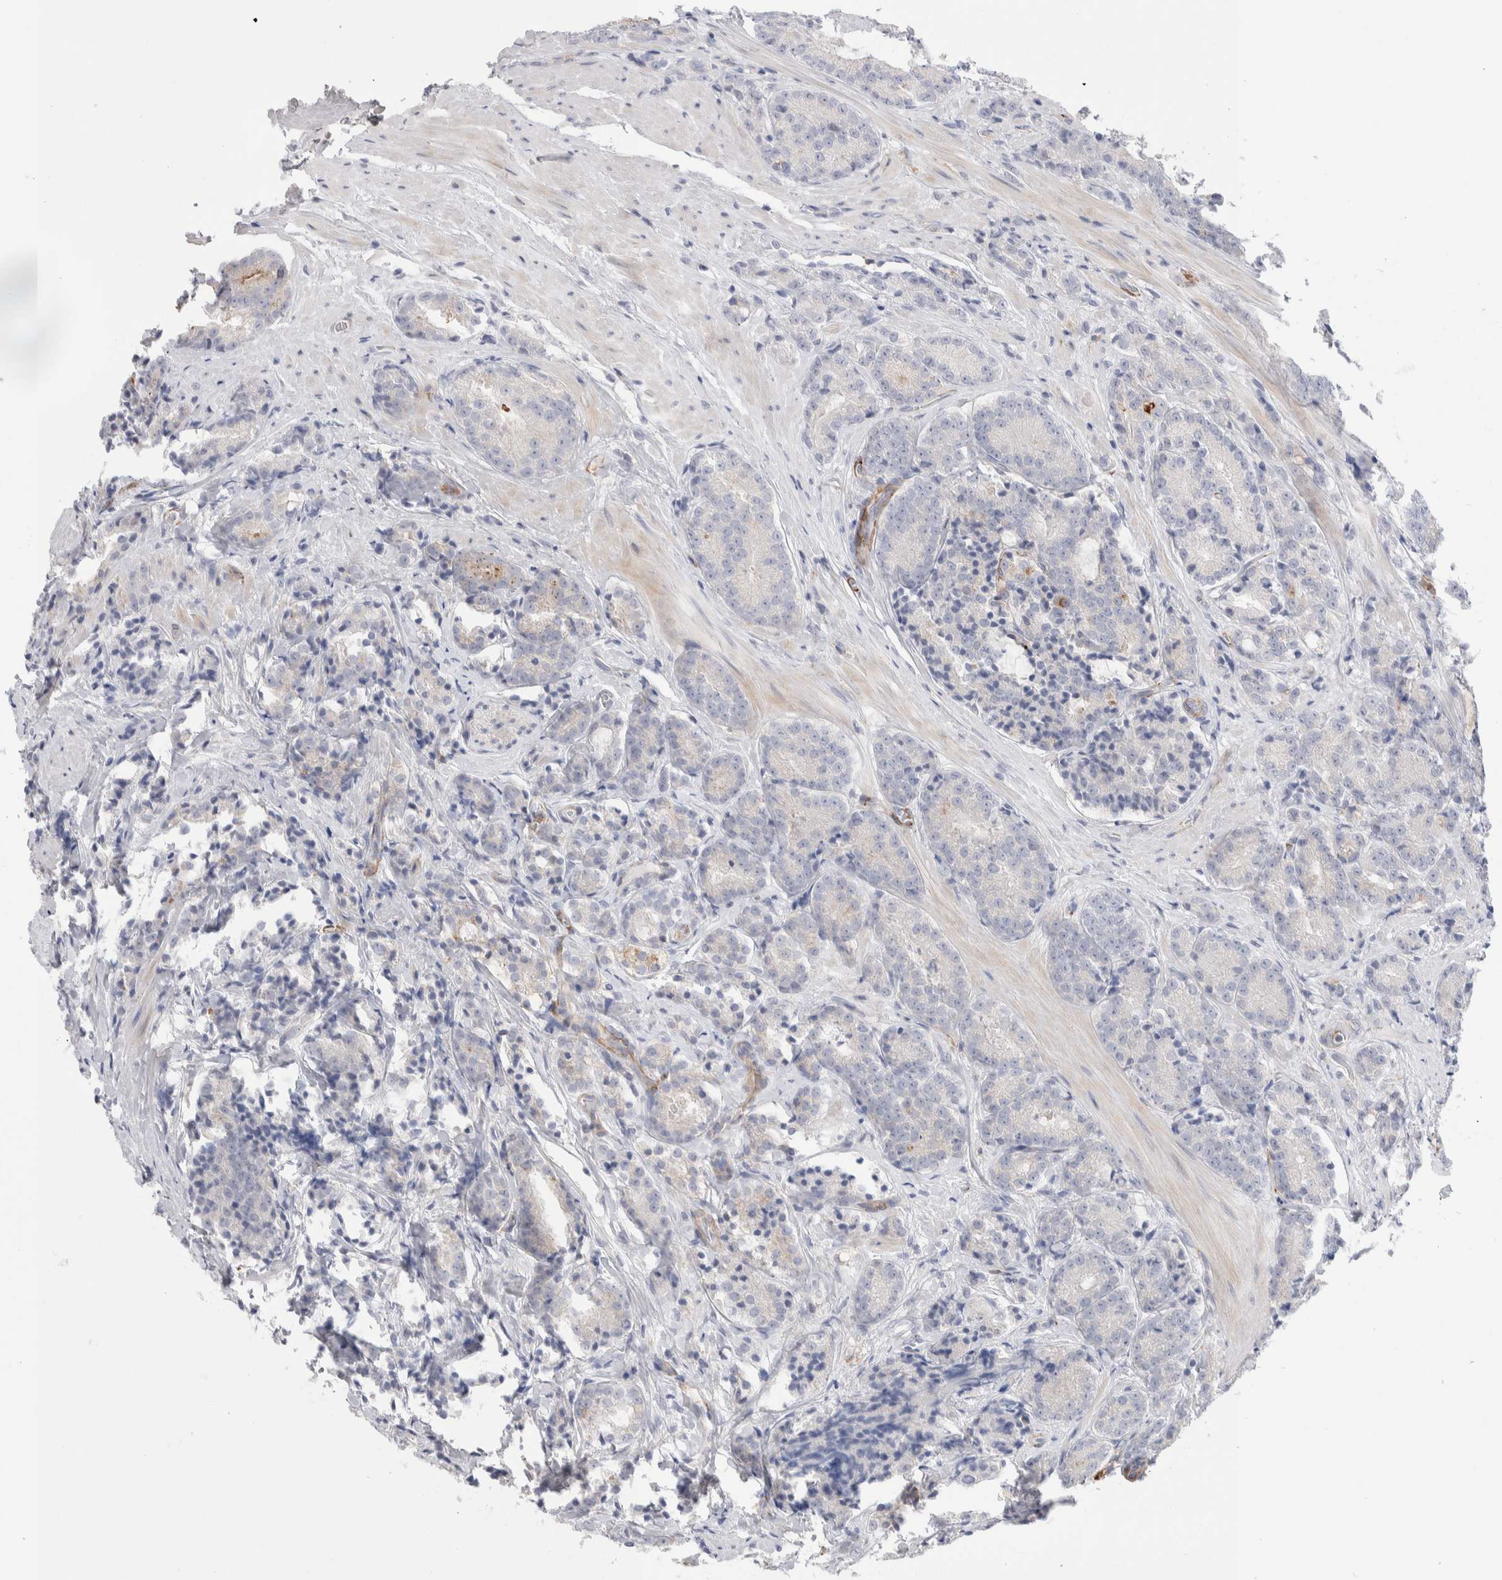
{"staining": {"intensity": "negative", "quantity": "none", "location": "none"}, "tissue": "prostate cancer", "cell_type": "Tumor cells", "image_type": "cancer", "snomed": [{"axis": "morphology", "description": "Adenocarcinoma, High grade"}, {"axis": "topography", "description": "Prostate"}], "caption": "DAB (3,3'-diaminobenzidine) immunohistochemical staining of human prostate cancer (adenocarcinoma (high-grade)) displays no significant staining in tumor cells.", "gene": "SEPTIN4", "patient": {"sex": "male", "age": 61}}